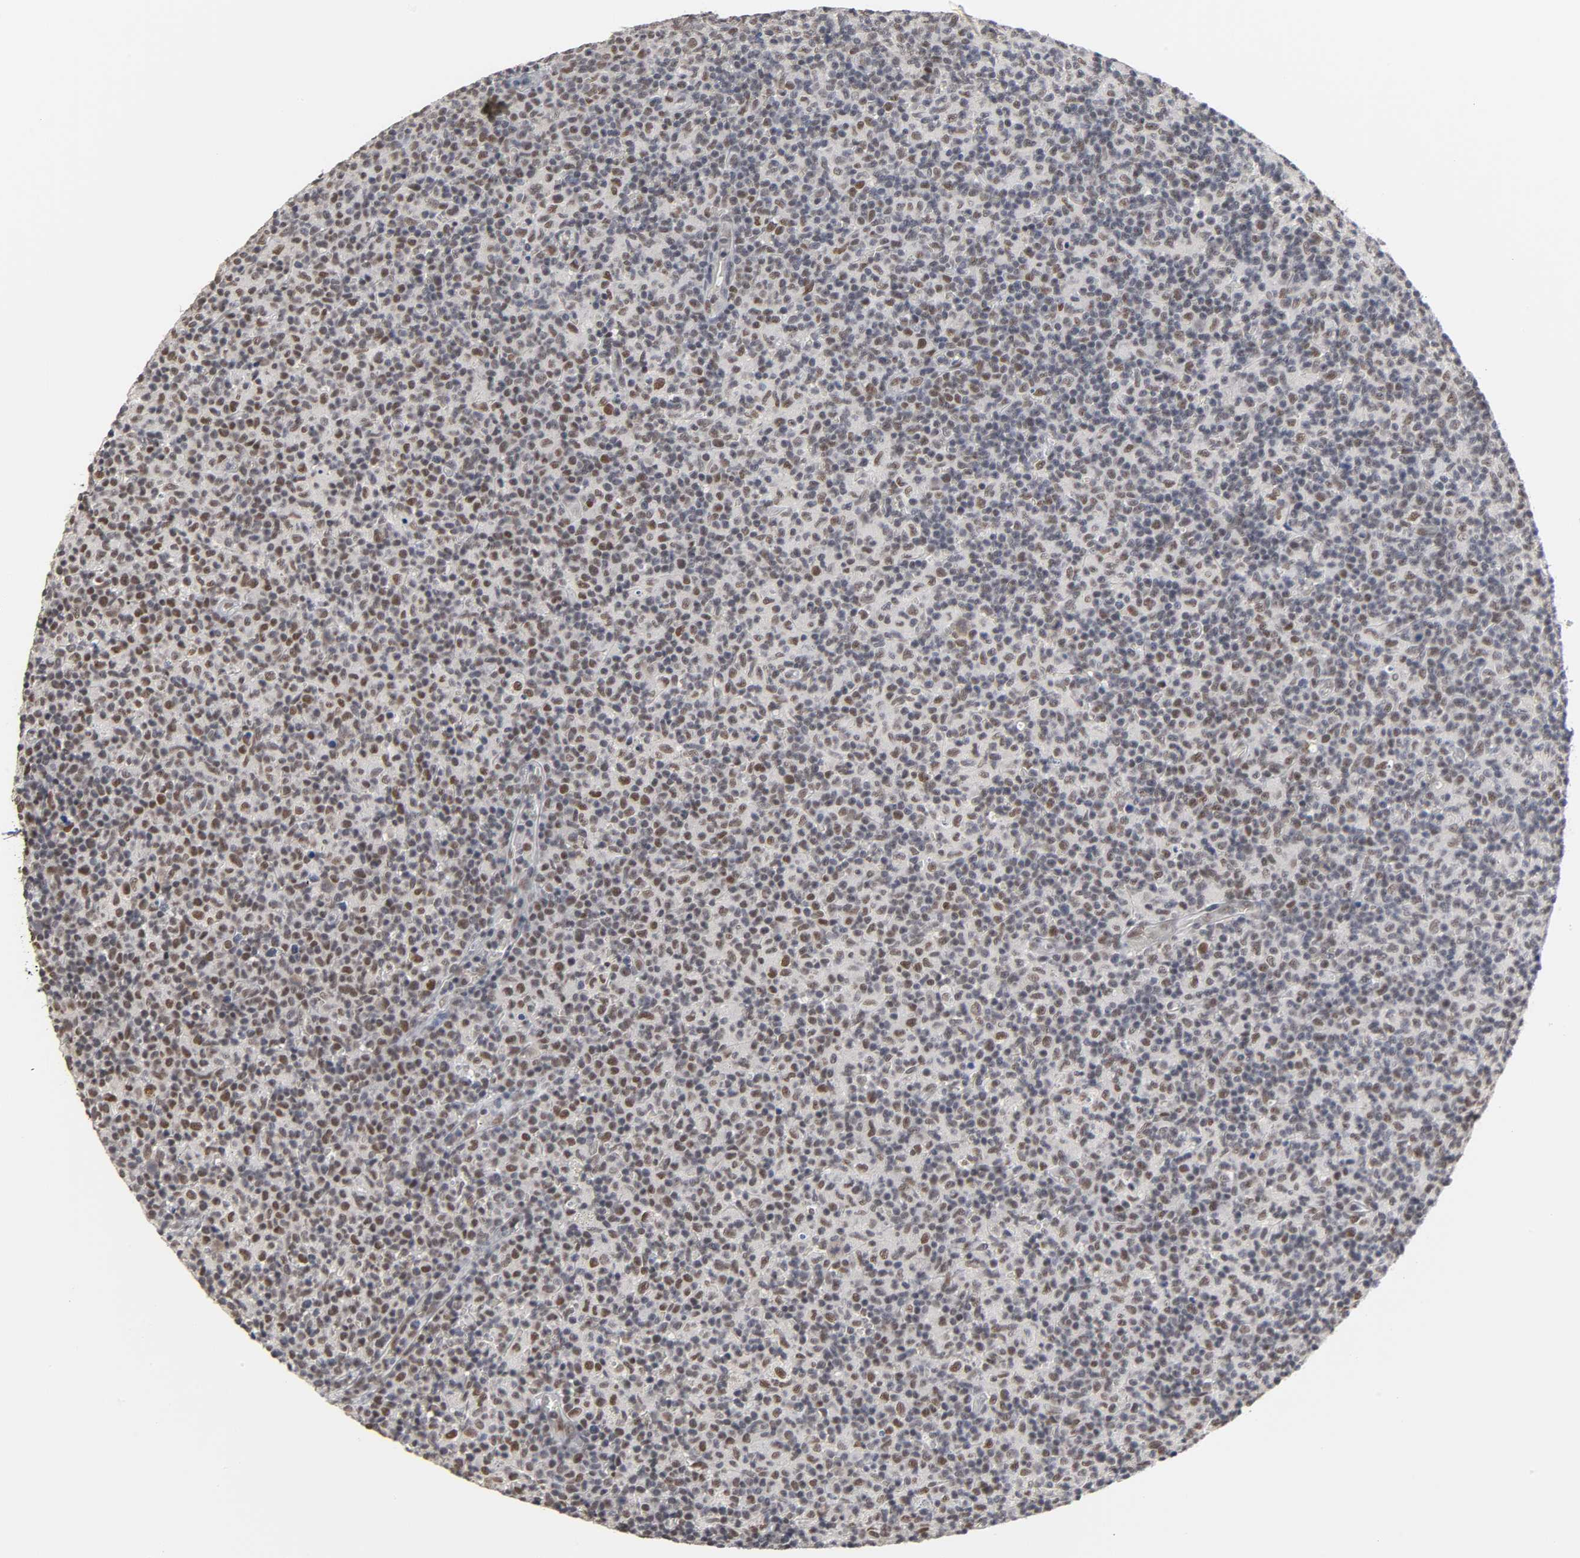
{"staining": {"intensity": "moderate", "quantity": ">75%", "location": "nuclear"}, "tissue": "lymph node", "cell_type": "Germinal center cells", "image_type": "normal", "snomed": [{"axis": "morphology", "description": "Normal tissue, NOS"}, {"axis": "morphology", "description": "Inflammation, NOS"}, {"axis": "topography", "description": "Lymph node"}], "caption": "Approximately >75% of germinal center cells in unremarkable human lymph node show moderate nuclear protein expression as visualized by brown immunohistochemical staining.", "gene": "TRIM33", "patient": {"sex": "male", "age": 55}}